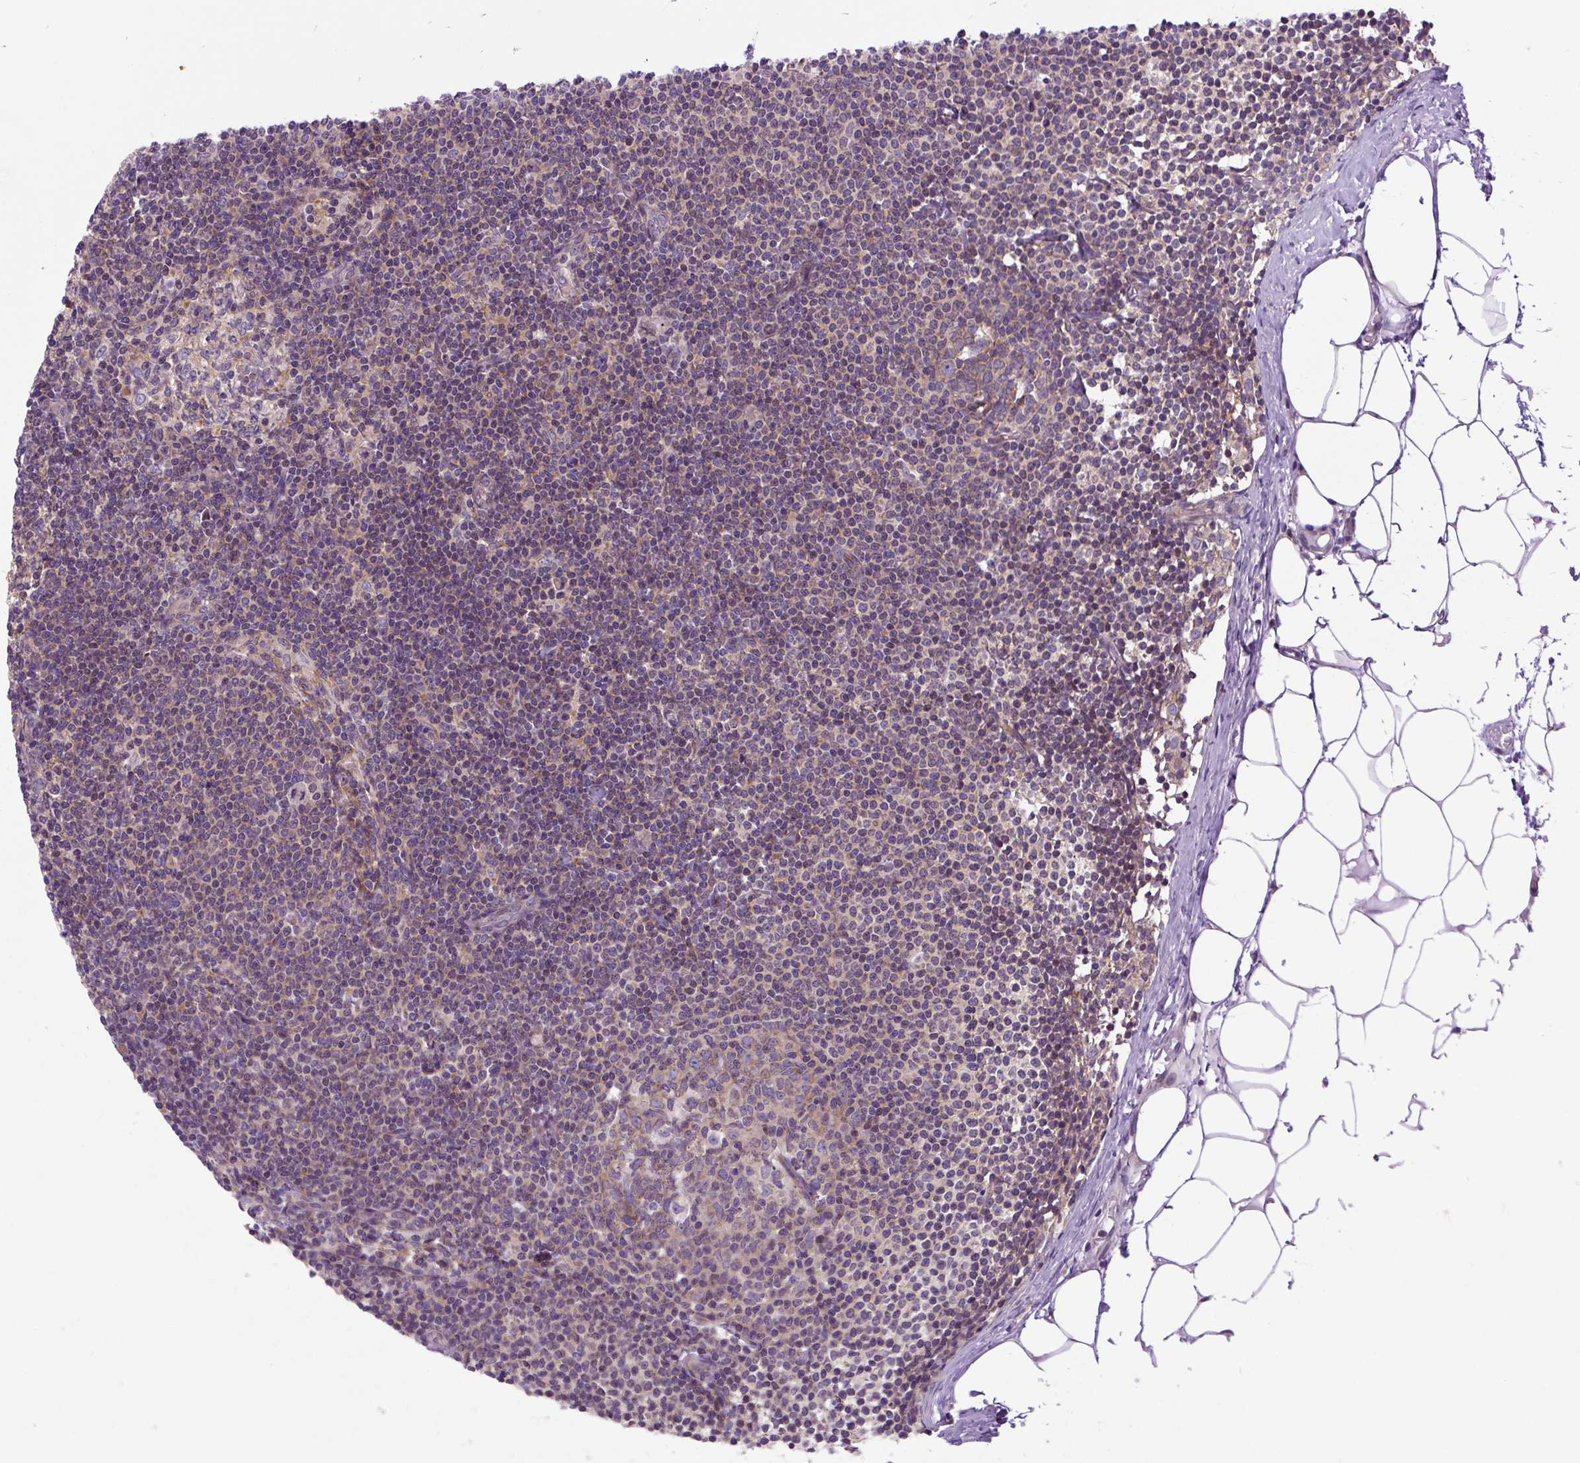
{"staining": {"intensity": "moderate", "quantity": "25%-75%", "location": "cytoplasmic/membranous"}, "tissue": "lymph node", "cell_type": "Germinal center cells", "image_type": "normal", "snomed": [{"axis": "morphology", "description": "Normal tissue, NOS"}, {"axis": "topography", "description": "Lymph node"}], "caption": "Immunohistochemical staining of normal human lymph node reveals 25%-75% levels of moderate cytoplasmic/membranous protein positivity in approximately 25%-75% of germinal center cells. Nuclei are stained in blue.", "gene": "TRIM17", "patient": {"sex": "male", "age": 49}}